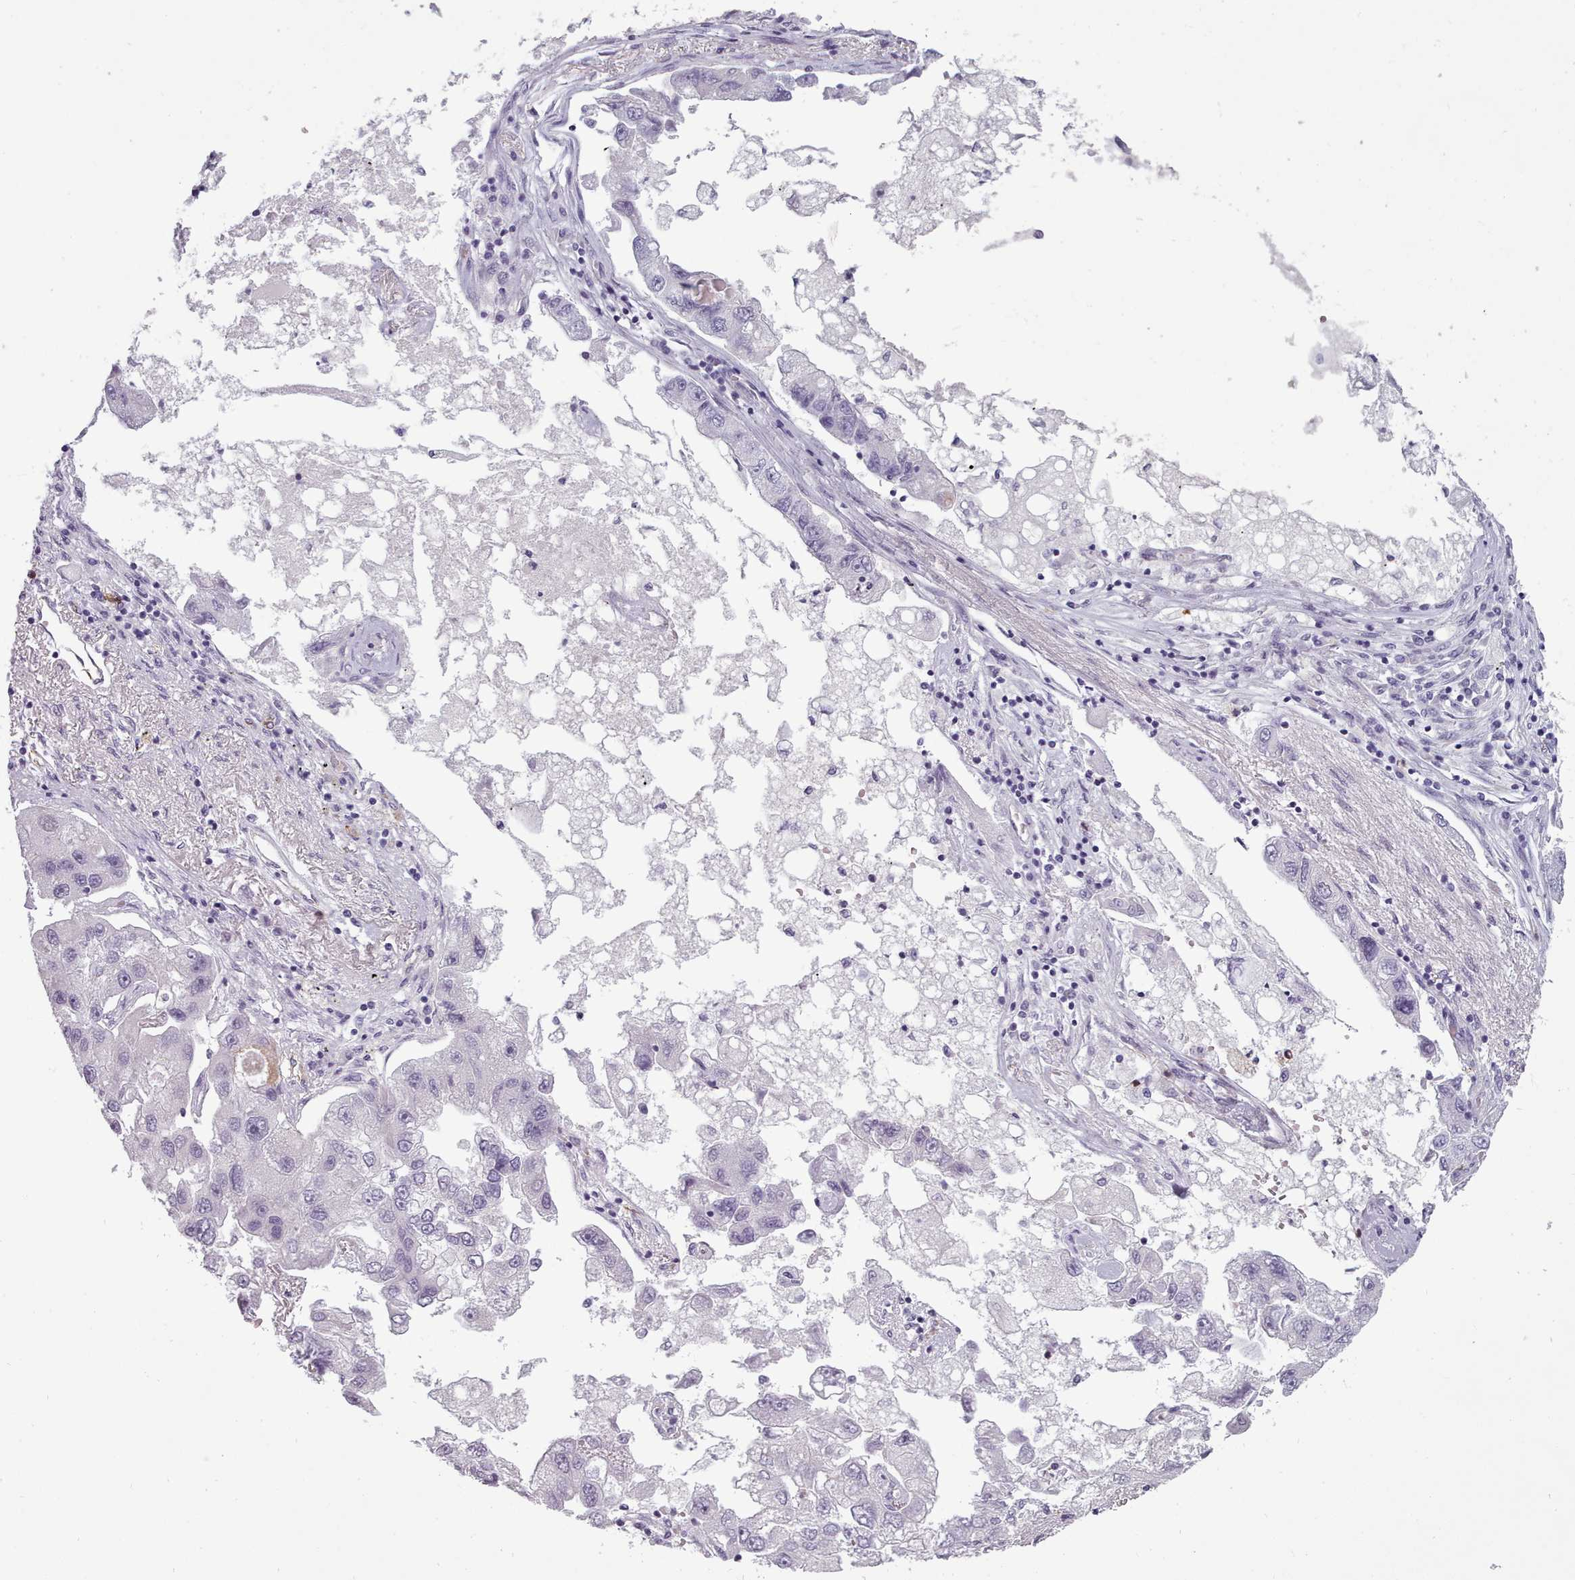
{"staining": {"intensity": "negative", "quantity": "none", "location": "none"}, "tissue": "lung cancer", "cell_type": "Tumor cells", "image_type": "cancer", "snomed": [{"axis": "morphology", "description": "Adenocarcinoma, NOS"}, {"axis": "topography", "description": "Lung"}], "caption": "DAB (3,3'-diaminobenzidine) immunohistochemical staining of lung adenocarcinoma reveals no significant staining in tumor cells.", "gene": "NDST2", "patient": {"sex": "female", "age": 54}}